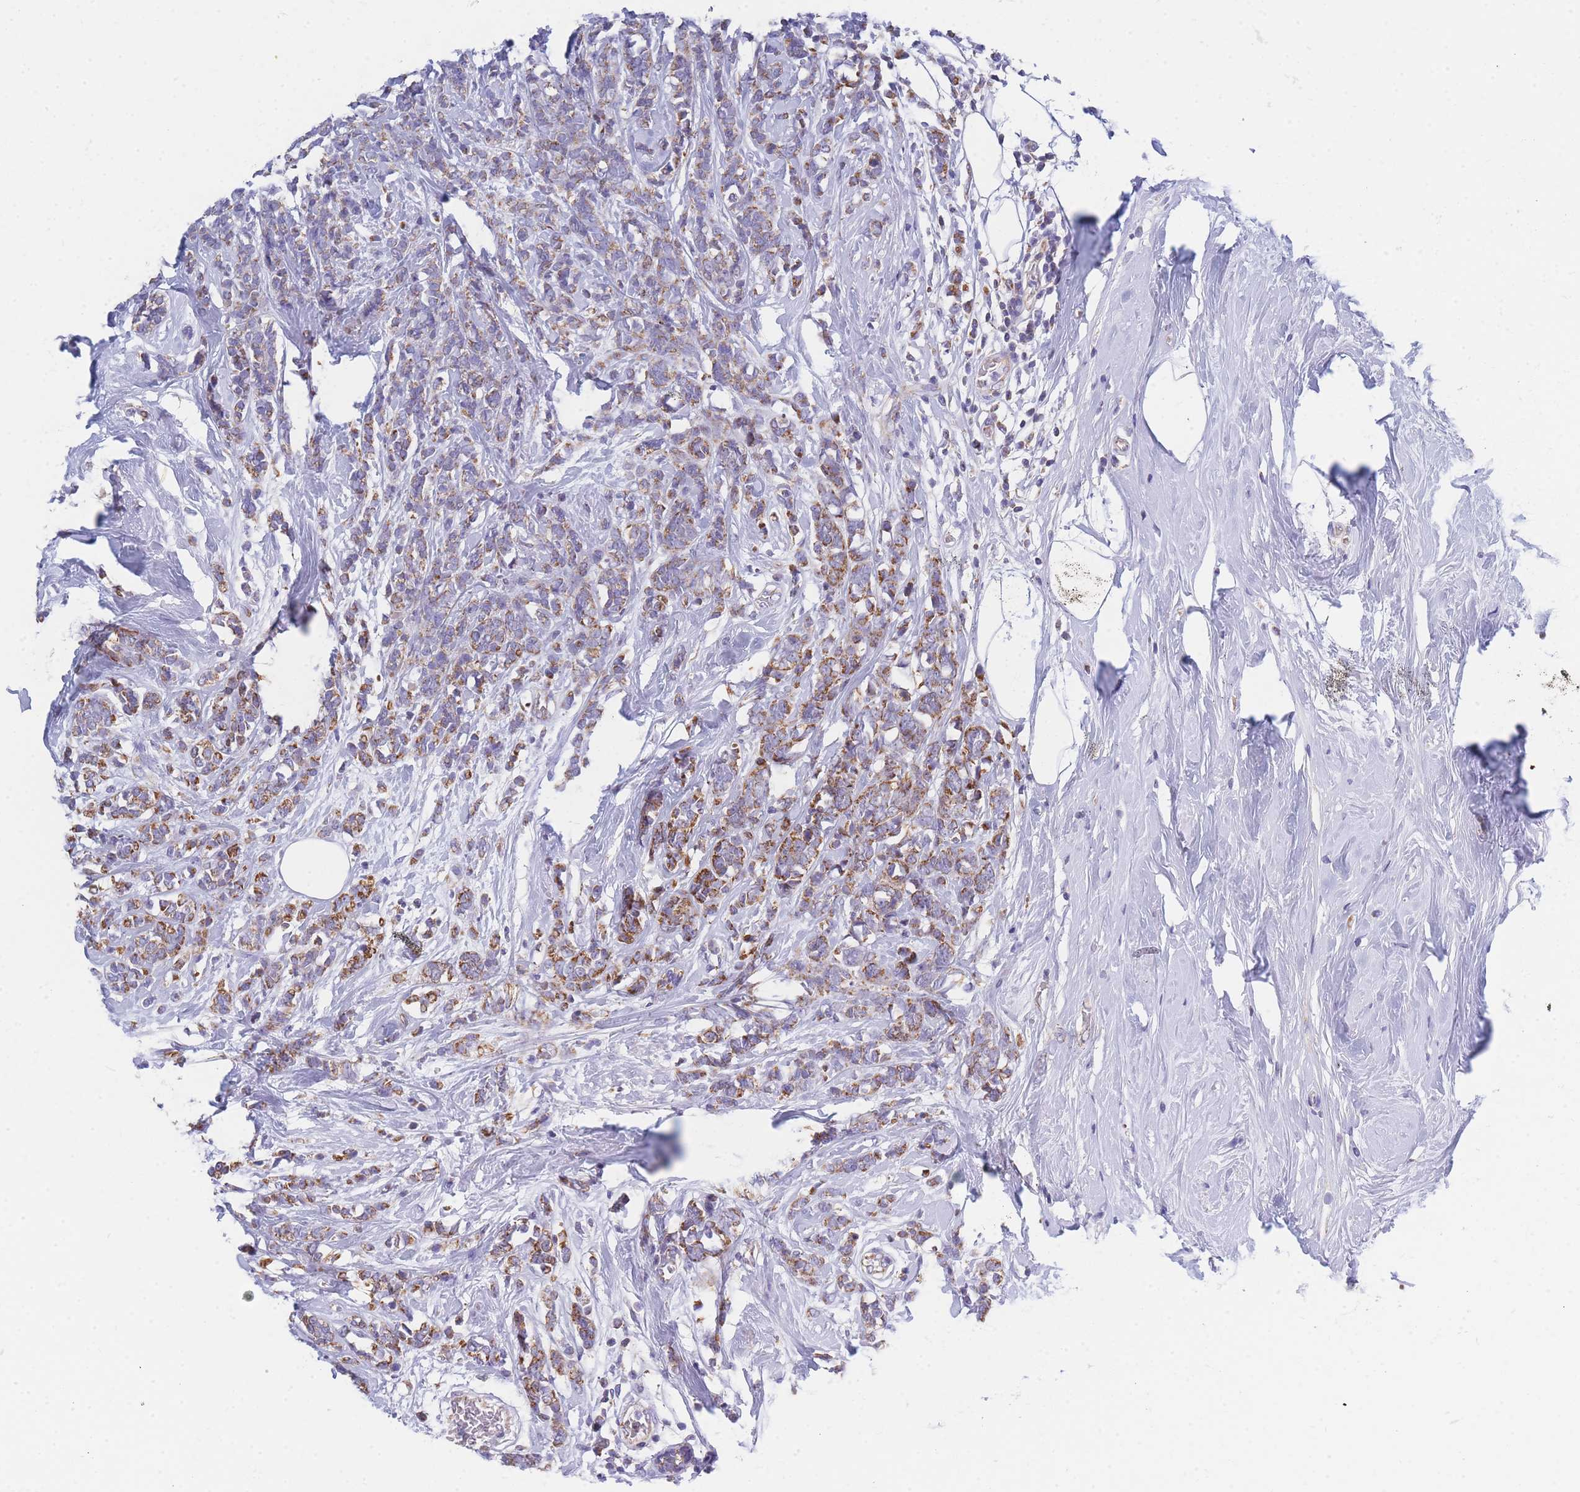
{"staining": {"intensity": "strong", "quantity": "25%-75%", "location": "cytoplasmic/membranous"}, "tissue": "breast cancer", "cell_type": "Tumor cells", "image_type": "cancer", "snomed": [{"axis": "morphology", "description": "Lobular carcinoma"}, {"axis": "topography", "description": "Breast"}], "caption": "Immunohistochemical staining of human breast cancer (lobular carcinoma) shows high levels of strong cytoplasmic/membranous protein staining in about 25%-75% of tumor cells. The staining was performed using DAB, with brown indicating positive protein expression. Nuclei are stained blue with hematoxylin.", "gene": "MRPS11", "patient": {"sex": "female", "age": 58}}